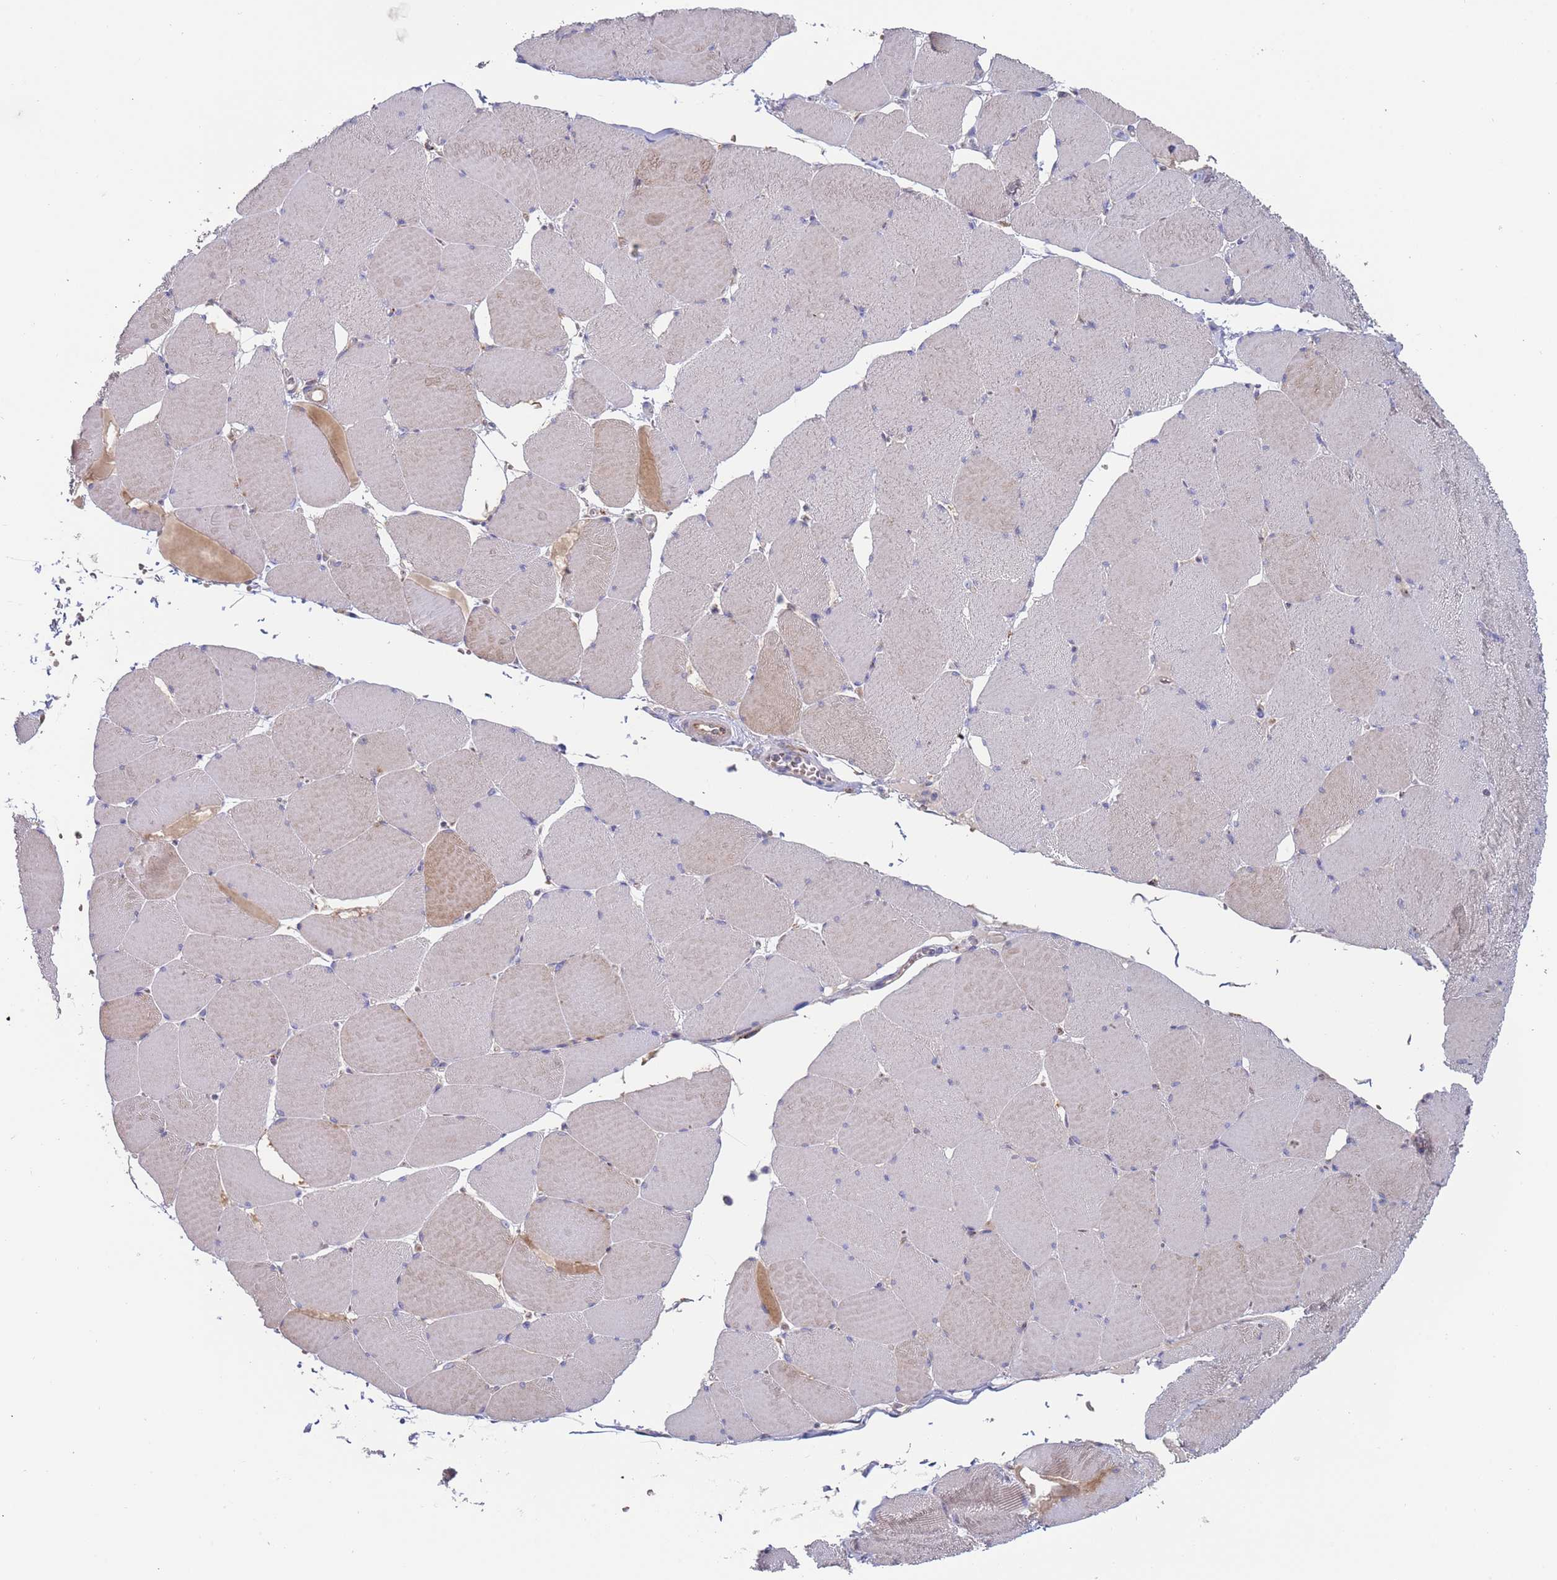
{"staining": {"intensity": "weak", "quantity": "<25%", "location": "cytoplasmic/membranous"}, "tissue": "skeletal muscle", "cell_type": "Myocytes", "image_type": "normal", "snomed": [{"axis": "morphology", "description": "Normal tissue, NOS"}, {"axis": "topography", "description": "Skeletal muscle"}, {"axis": "topography", "description": "Head-Neck"}], "caption": "IHC of unremarkable skeletal muscle demonstrates no positivity in myocytes.", "gene": "MALRD1", "patient": {"sex": "male", "age": 66}}